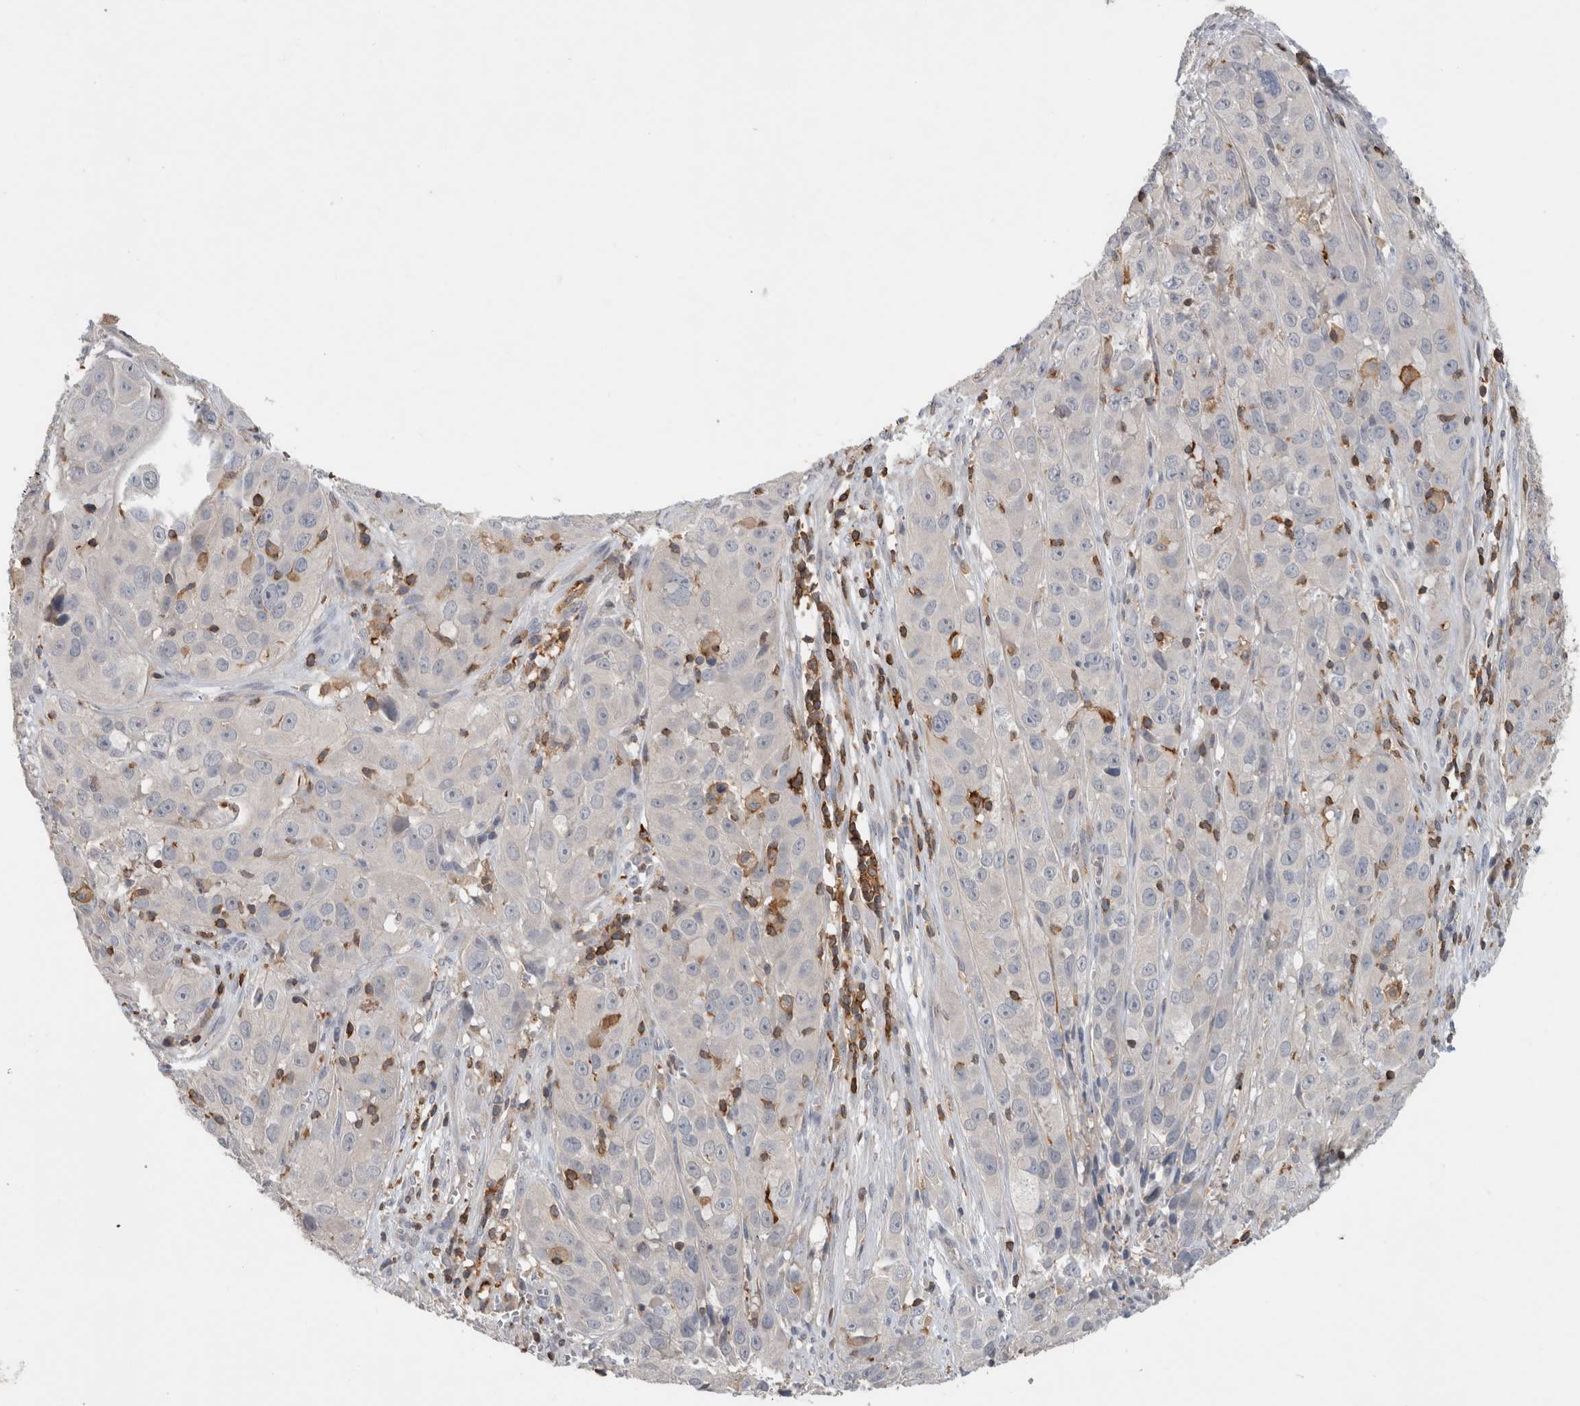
{"staining": {"intensity": "negative", "quantity": "none", "location": "none"}, "tissue": "cervical cancer", "cell_type": "Tumor cells", "image_type": "cancer", "snomed": [{"axis": "morphology", "description": "Squamous cell carcinoma, NOS"}, {"axis": "topography", "description": "Cervix"}], "caption": "DAB immunohistochemical staining of cervical cancer (squamous cell carcinoma) demonstrates no significant positivity in tumor cells.", "gene": "GFRA2", "patient": {"sex": "female", "age": 32}}